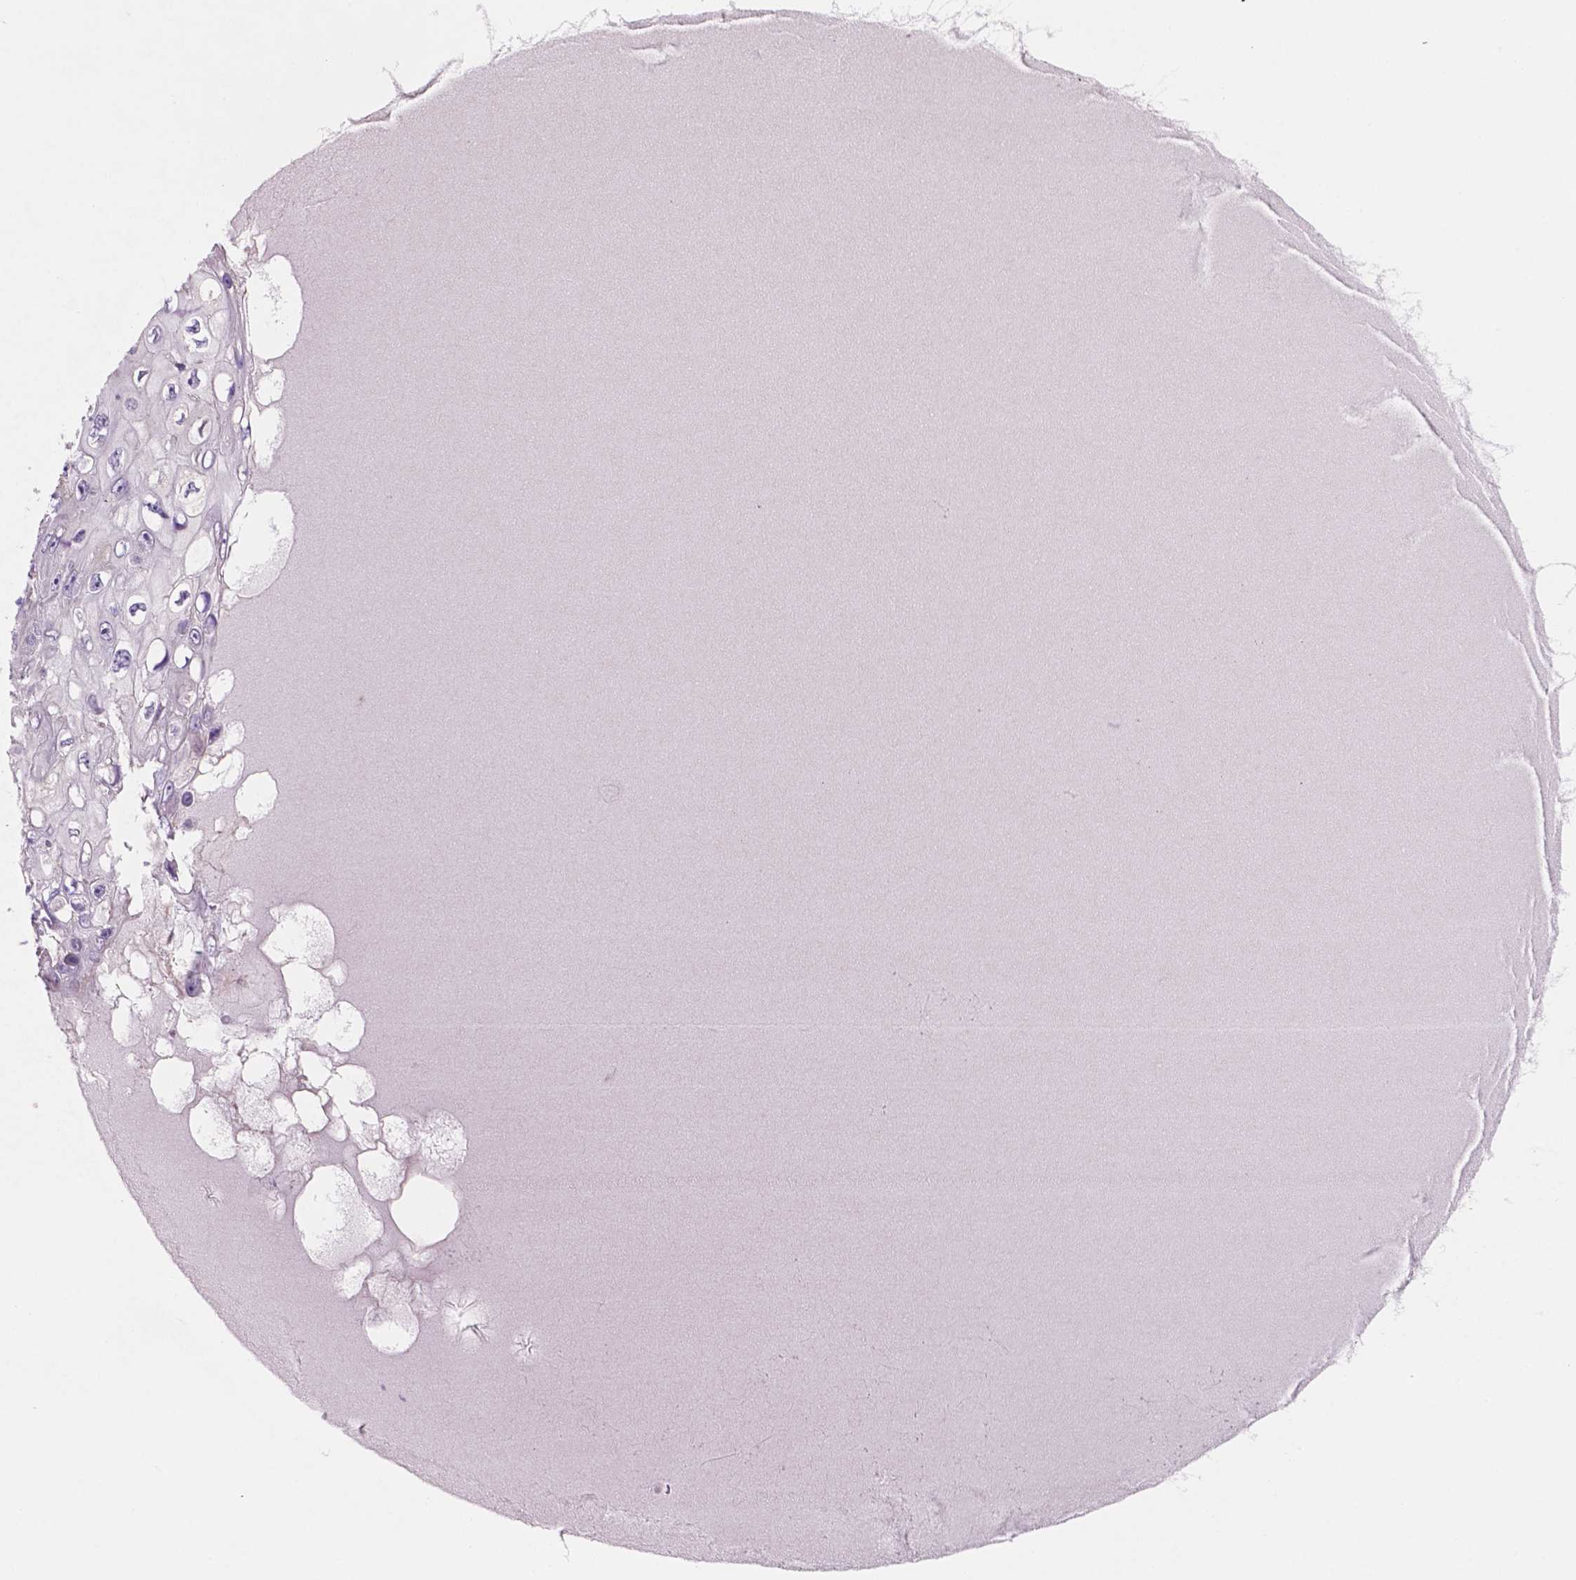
{"staining": {"intensity": "negative", "quantity": "none", "location": "none"}, "tissue": "skin cancer", "cell_type": "Tumor cells", "image_type": "cancer", "snomed": [{"axis": "morphology", "description": "Squamous cell carcinoma, NOS"}, {"axis": "topography", "description": "Skin"}], "caption": "IHC of skin cancer shows no staining in tumor cells.", "gene": "MKRN2OS", "patient": {"sex": "male", "age": 82}}